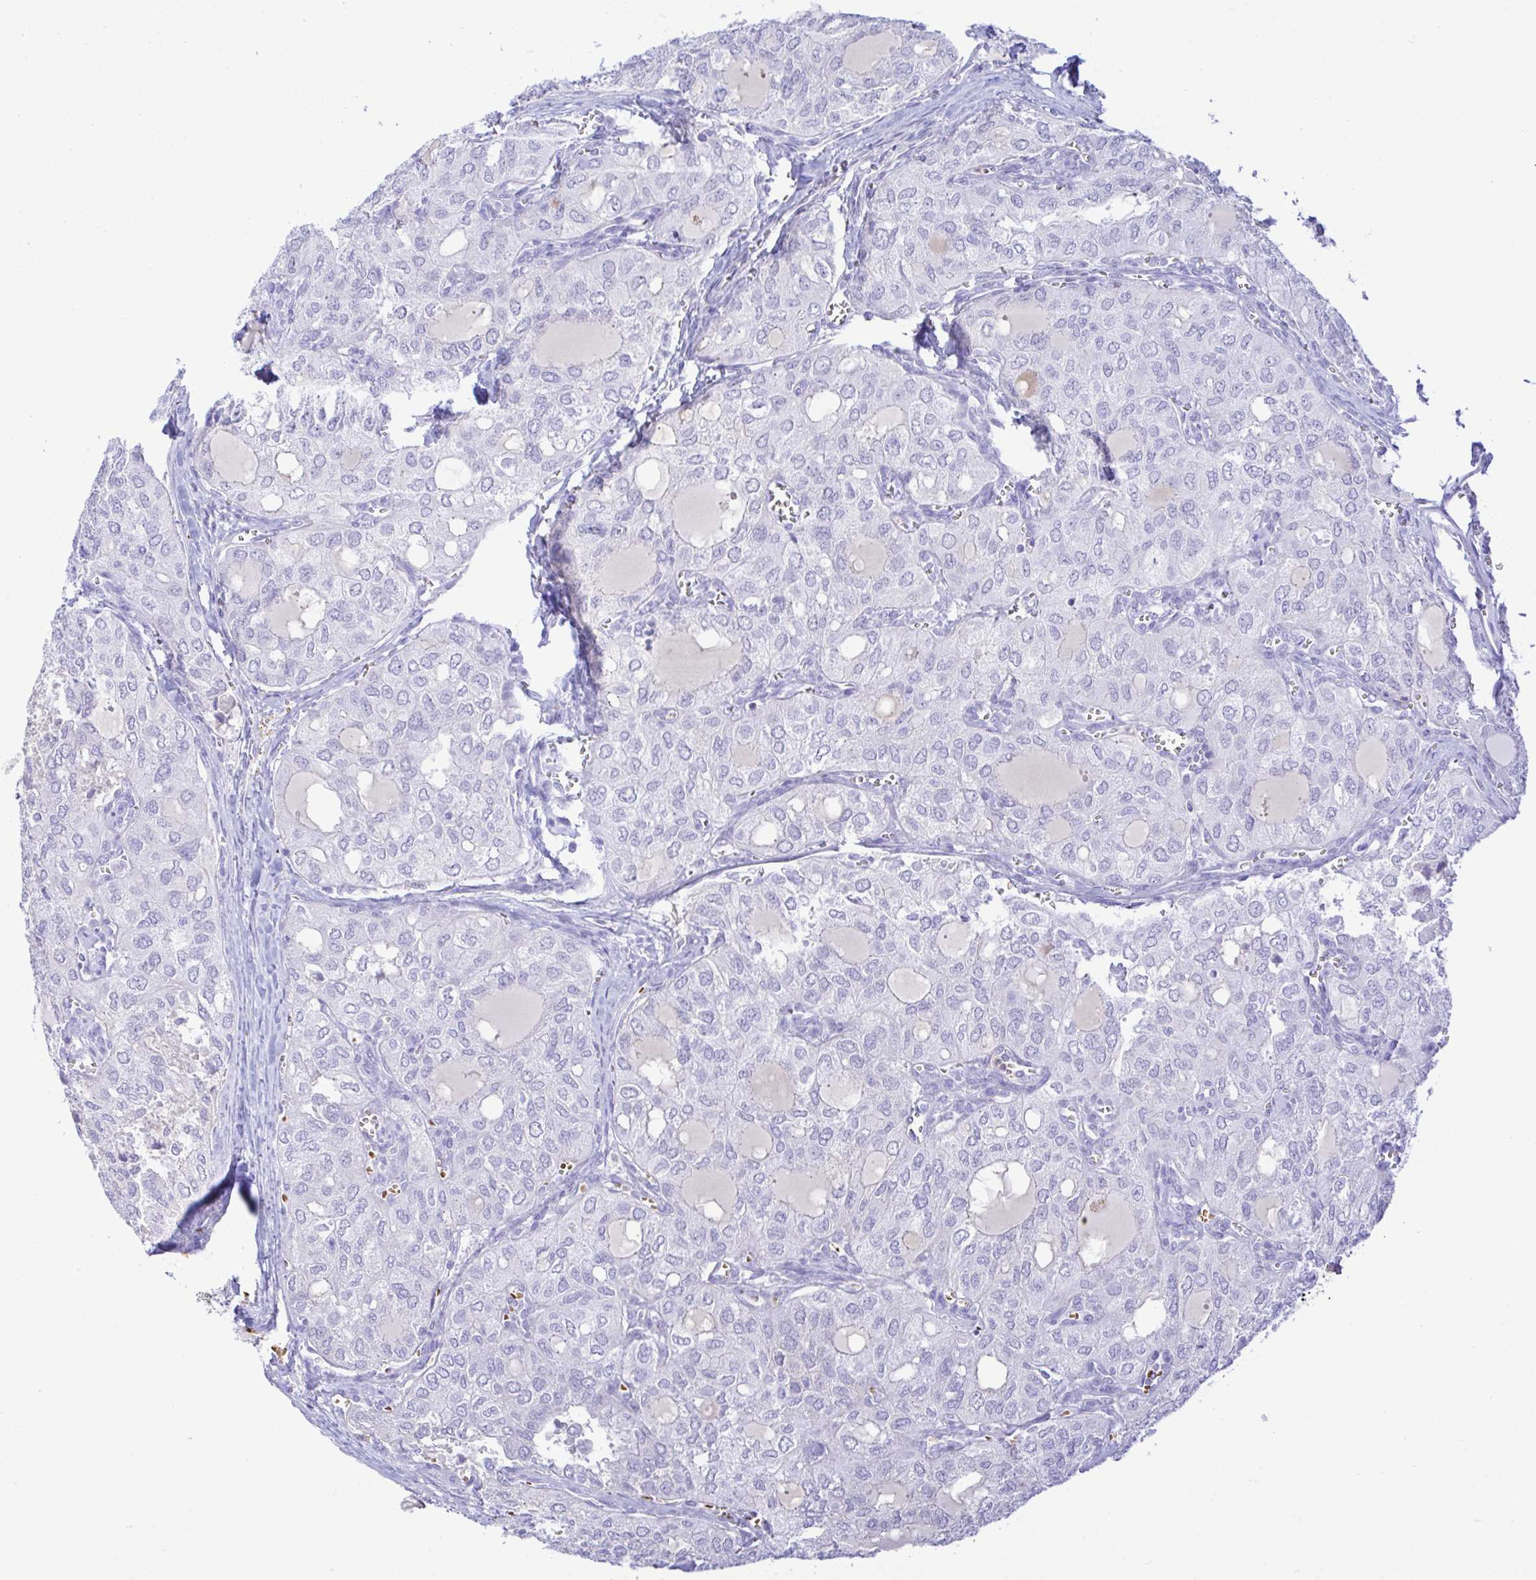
{"staining": {"intensity": "negative", "quantity": "none", "location": "none"}, "tissue": "thyroid cancer", "cell_type": "Tumor cells", "image_type": "cancer", "snomed": [{"axis": "morphology", "description": "Follicular adenoma carcinoma, NOS"}, {"axis": "topography", "description": "Thyroid gland"}], "caption": "Photomicrograph shows no significant protein expression in tumor cells of thyroid cancer.", "gene": "ZNF221", "patient": {"sex": "male", "age": 75}}